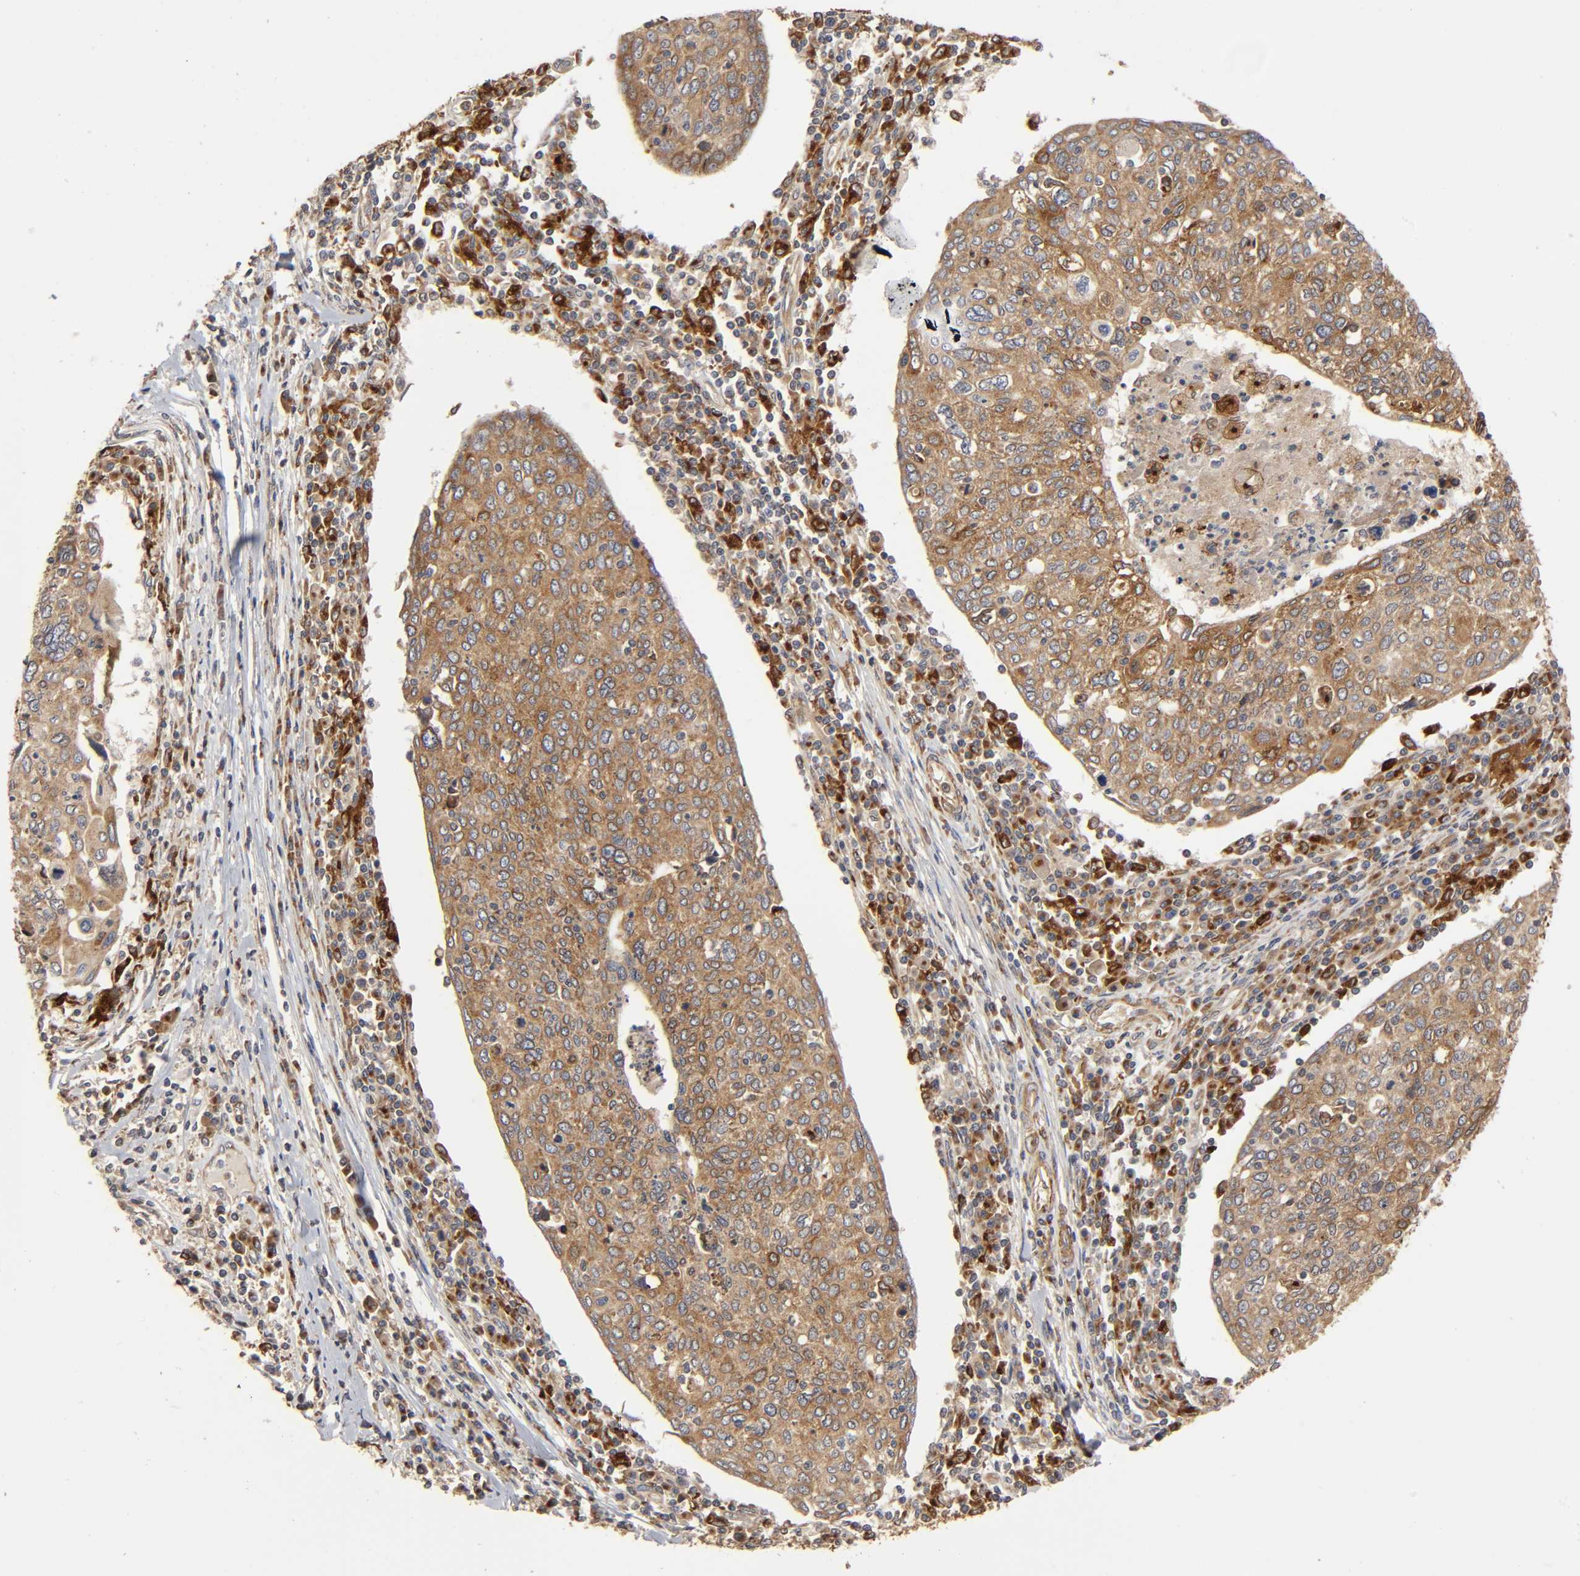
{"staining": {"intensity": "moderate", "quantity": ">75%", "location": "cytoplasmic/membranous"}, "tissue": "cervical cancer", "cell_type": "Tumor cells", "image_type": "cancer", "snomed": [{"axis": "morphology", "description": "Squamous cell carcinoma, NOS"}, {"axis": "topography", "description": "Cervix"}], "caption": "The image shows immunohistochemical staining of squamous cell carcinoma (cervical). There is moderate cytoplasmic/membranous positivity is appreciated in about >75% of tumor cells. The staining was performed using DAB (3,3'-diaminobenzidine), with brown indicating positive protein expression. Nuclei are stained blue with hematoxylin.", "gene": "GNPTG", "patient": {"sex": "female", "age": 40}}